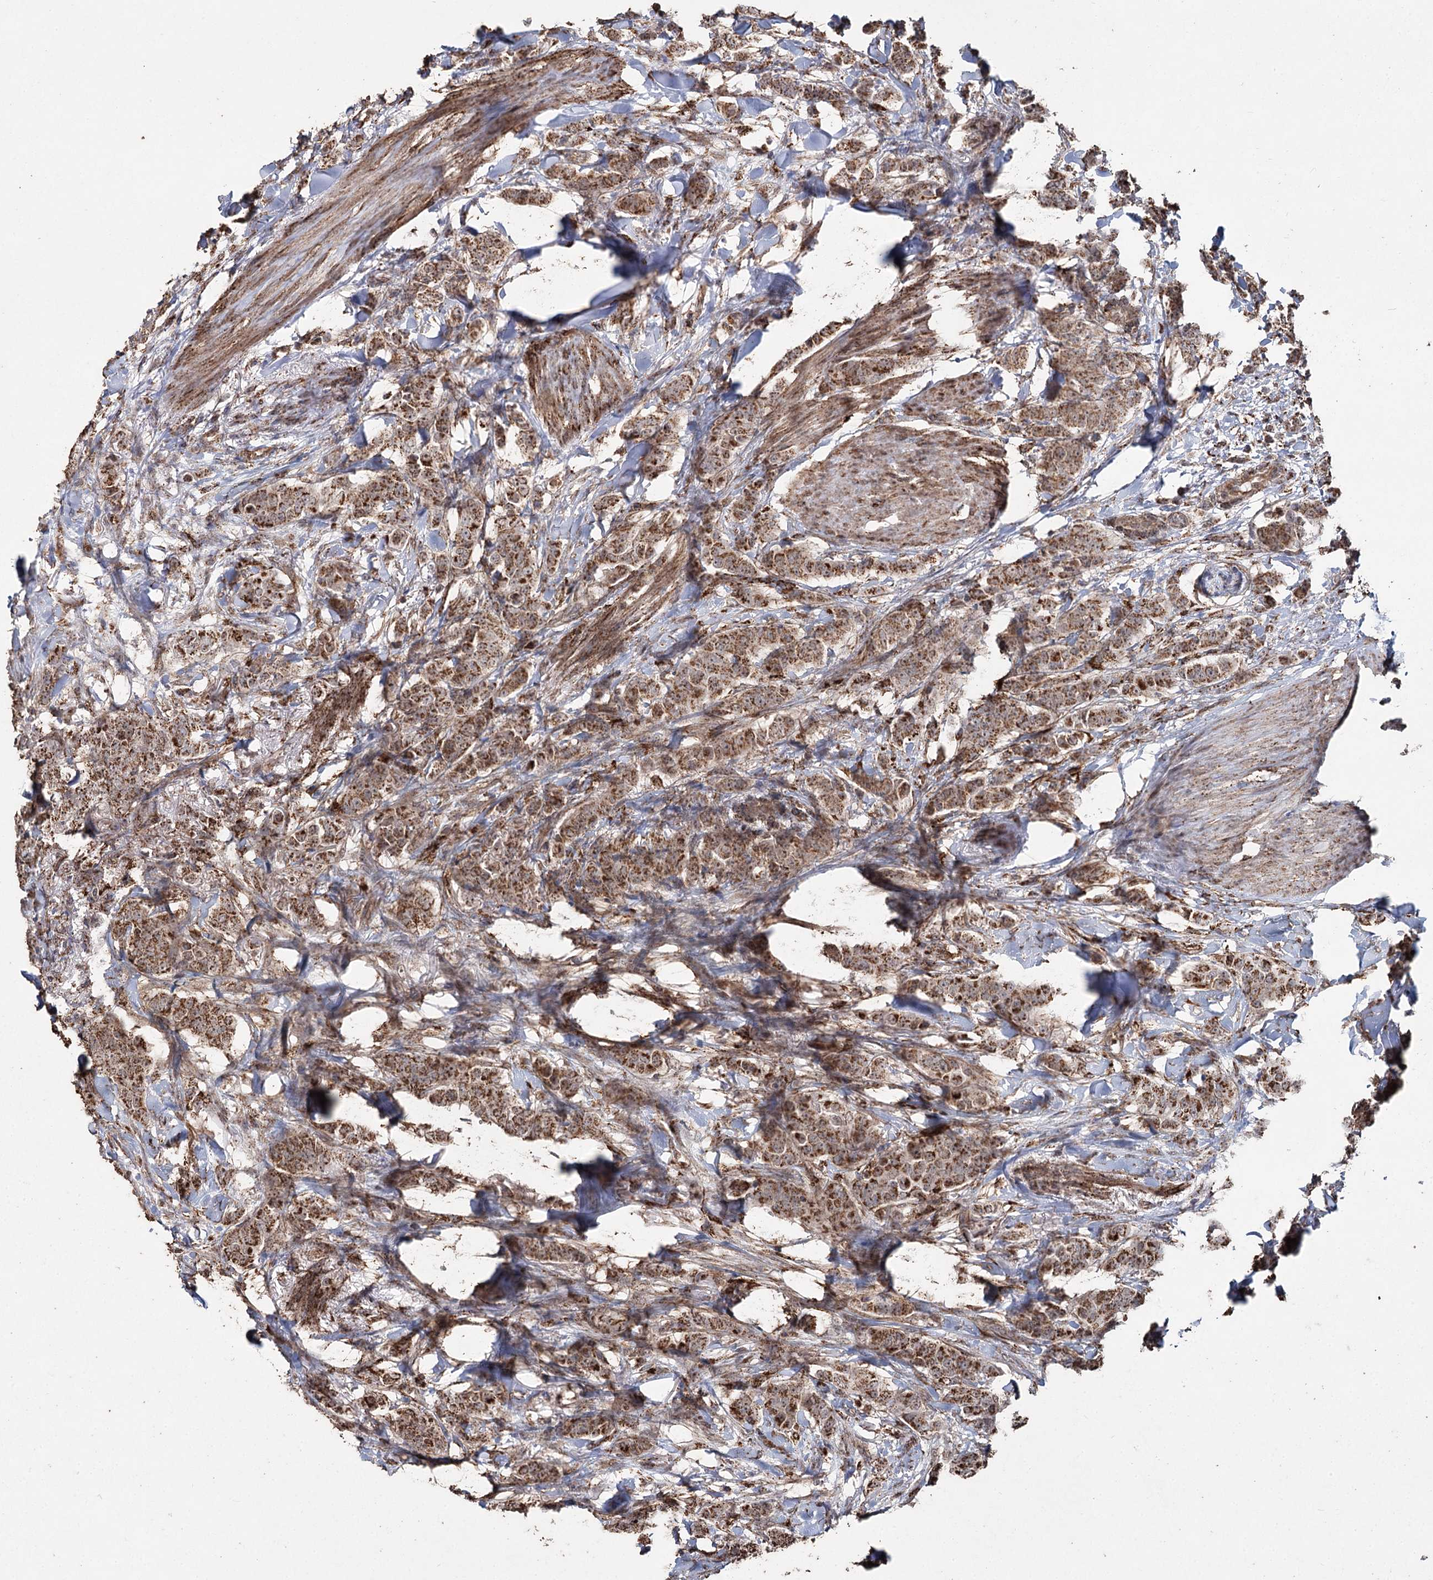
{"staining": {"intensity": "strong", "quantity": ">75%", "location": "cytoplasmic/membranous"}, "tissue": "breast cancer", "cell_type": "Tumor cells", "image_type": "cancer", "snomed": [{"axis": "morphology", "description": "Duct carcinoma"}, {"axis": "topography", "description": "Breast"}], "caption": "An image of human breast cancer (infiltrating ductal carcinoma) stained for a protein displays strong cytoplasmic/membranous brown staining in tumor cells.", "gene": "SLF2", "patient": {"sex": "female", "age": 40}}